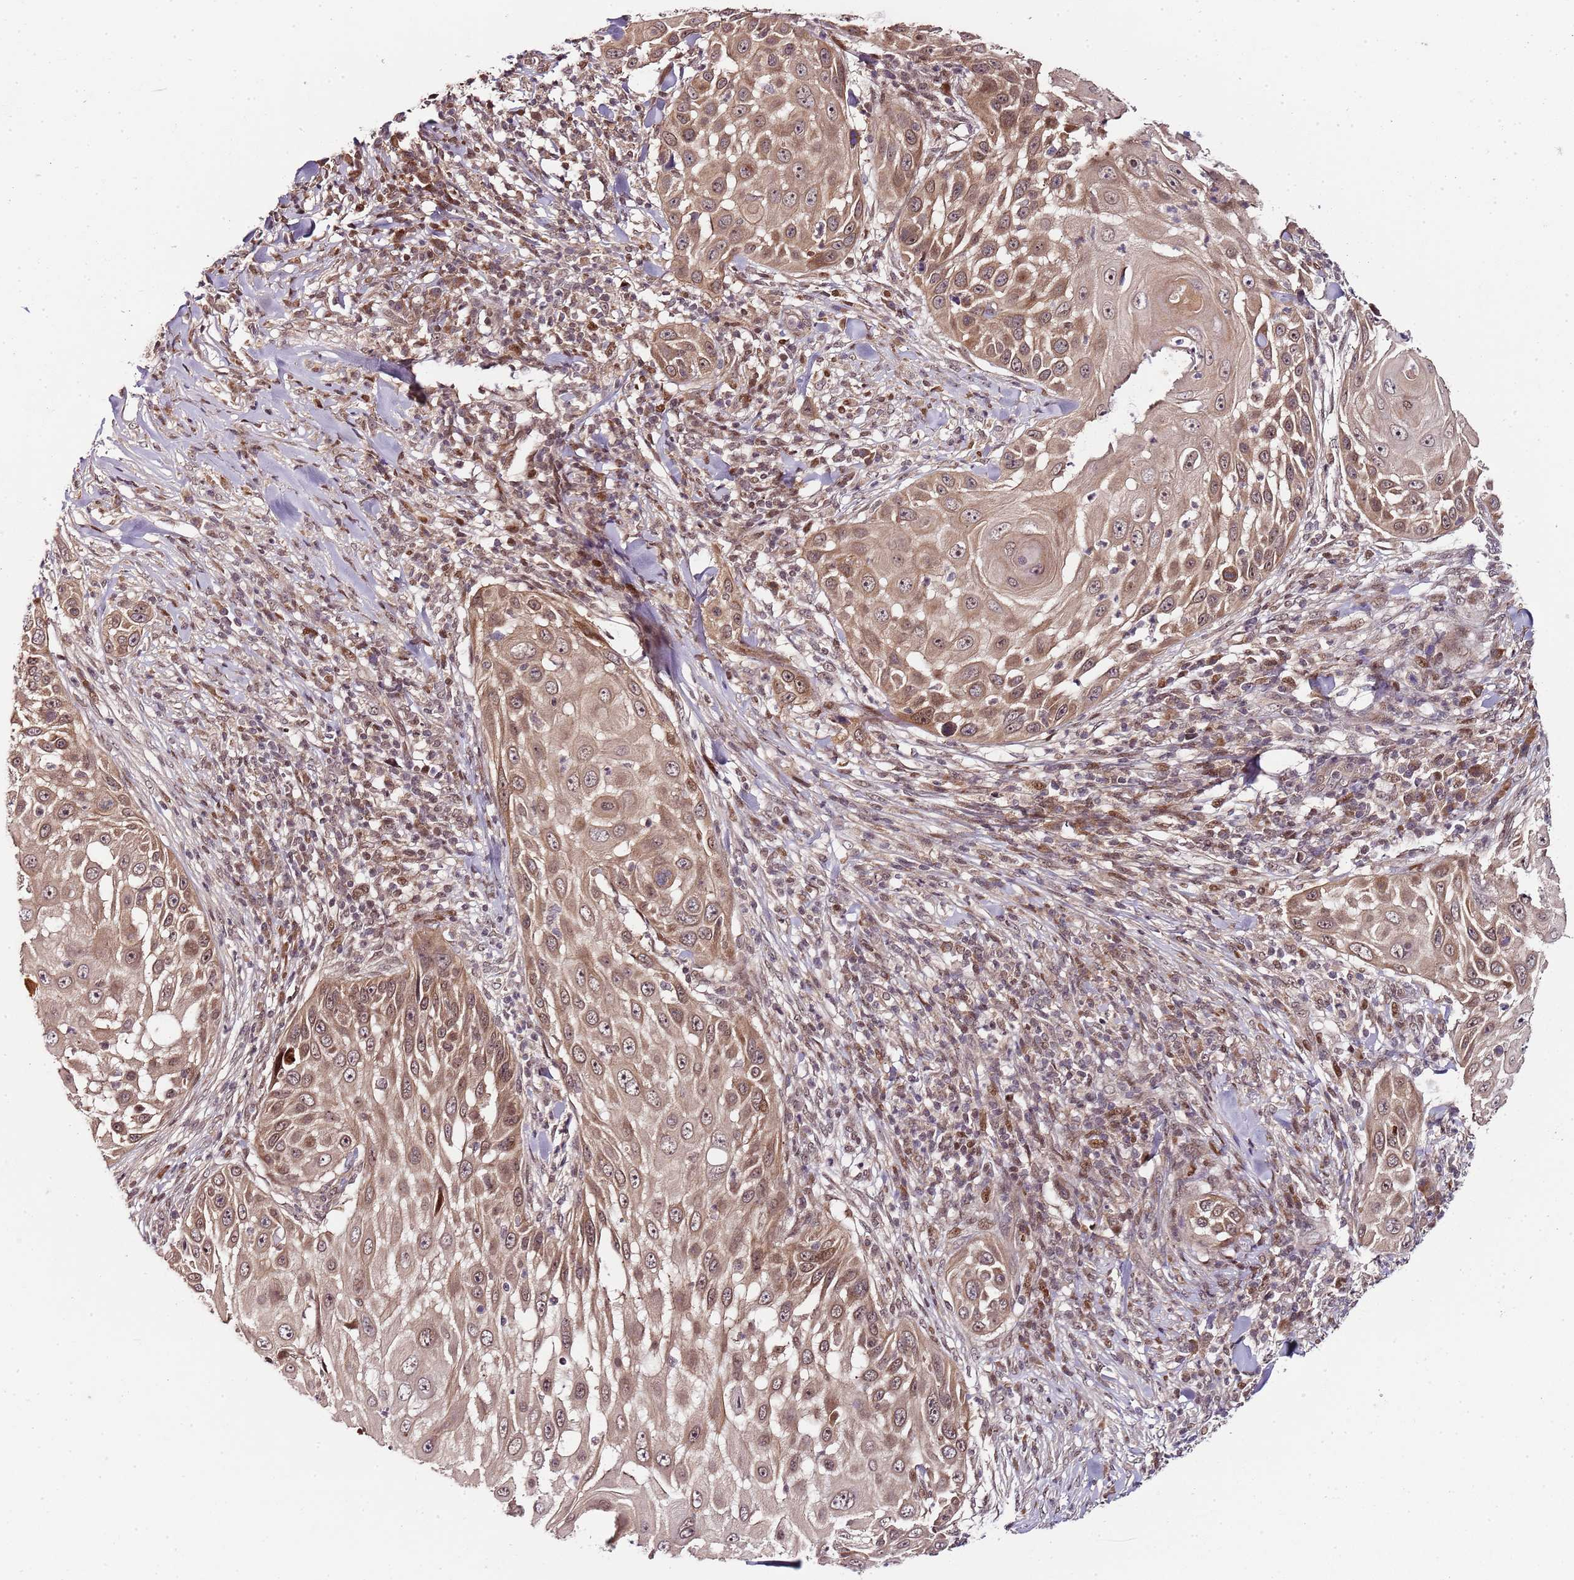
{"staining": {"intensity": "moderate", "quantity": ">75%", "location": "cytoplasmic/membranous"}, "tissue": "skin cancer", "cell_type": "Tumor cells", "image_type": "cancer", "snomed": [{"axis": "morphology", "description": "Squamous cell carcinoma, NOS"}, {"axis": "topography", "description": "Skin"}], "caption": "The immunohistochemical stain highlights moderate cytoplasmic/membranous staining in tumor cells of skin squamous cell carcinoma tissue.", "gene": "EDC3", "patient": {"sex": "female", "age": 44}}